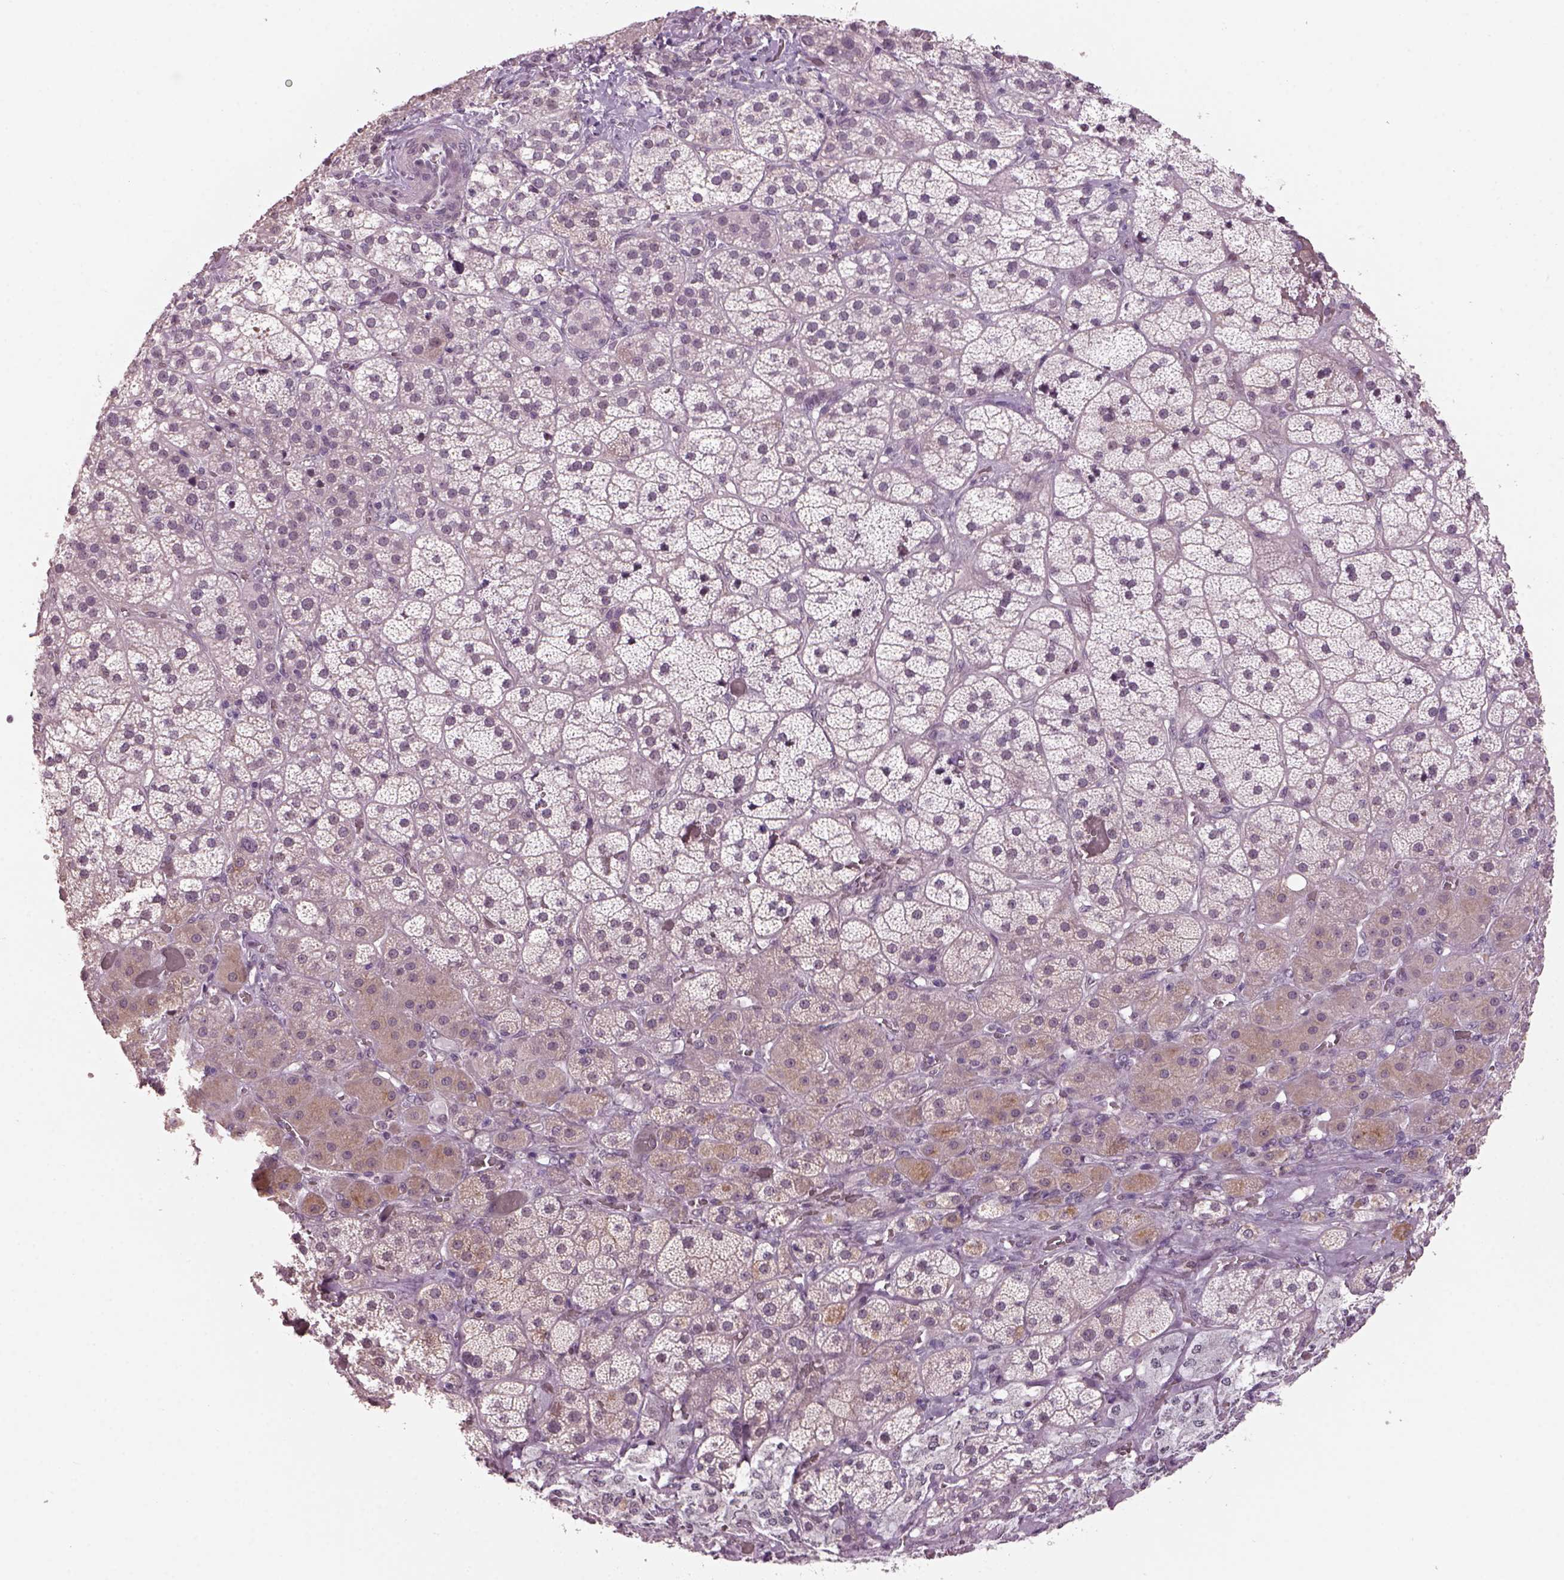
{"staining": {"intensity": "weak", "quantity": "<25%", "location": "cytoplasmic/membranous"}, "tissue": "adrenal gland", "cell_type": "Glandular cells", "image_type": "normal", "snomed": [{"axis": "morphology", "description": "Normal tissue, NOS"}, {"axis": "topography", "description": "Adrenal gland"}], "caption": "Protein analysis of normal adrenal gland reveals no significant positivity in glandular cells. Nuclei are stained in blue.", "gene": "NAT8B", "patient": {"sex": "male", "age": 57}}